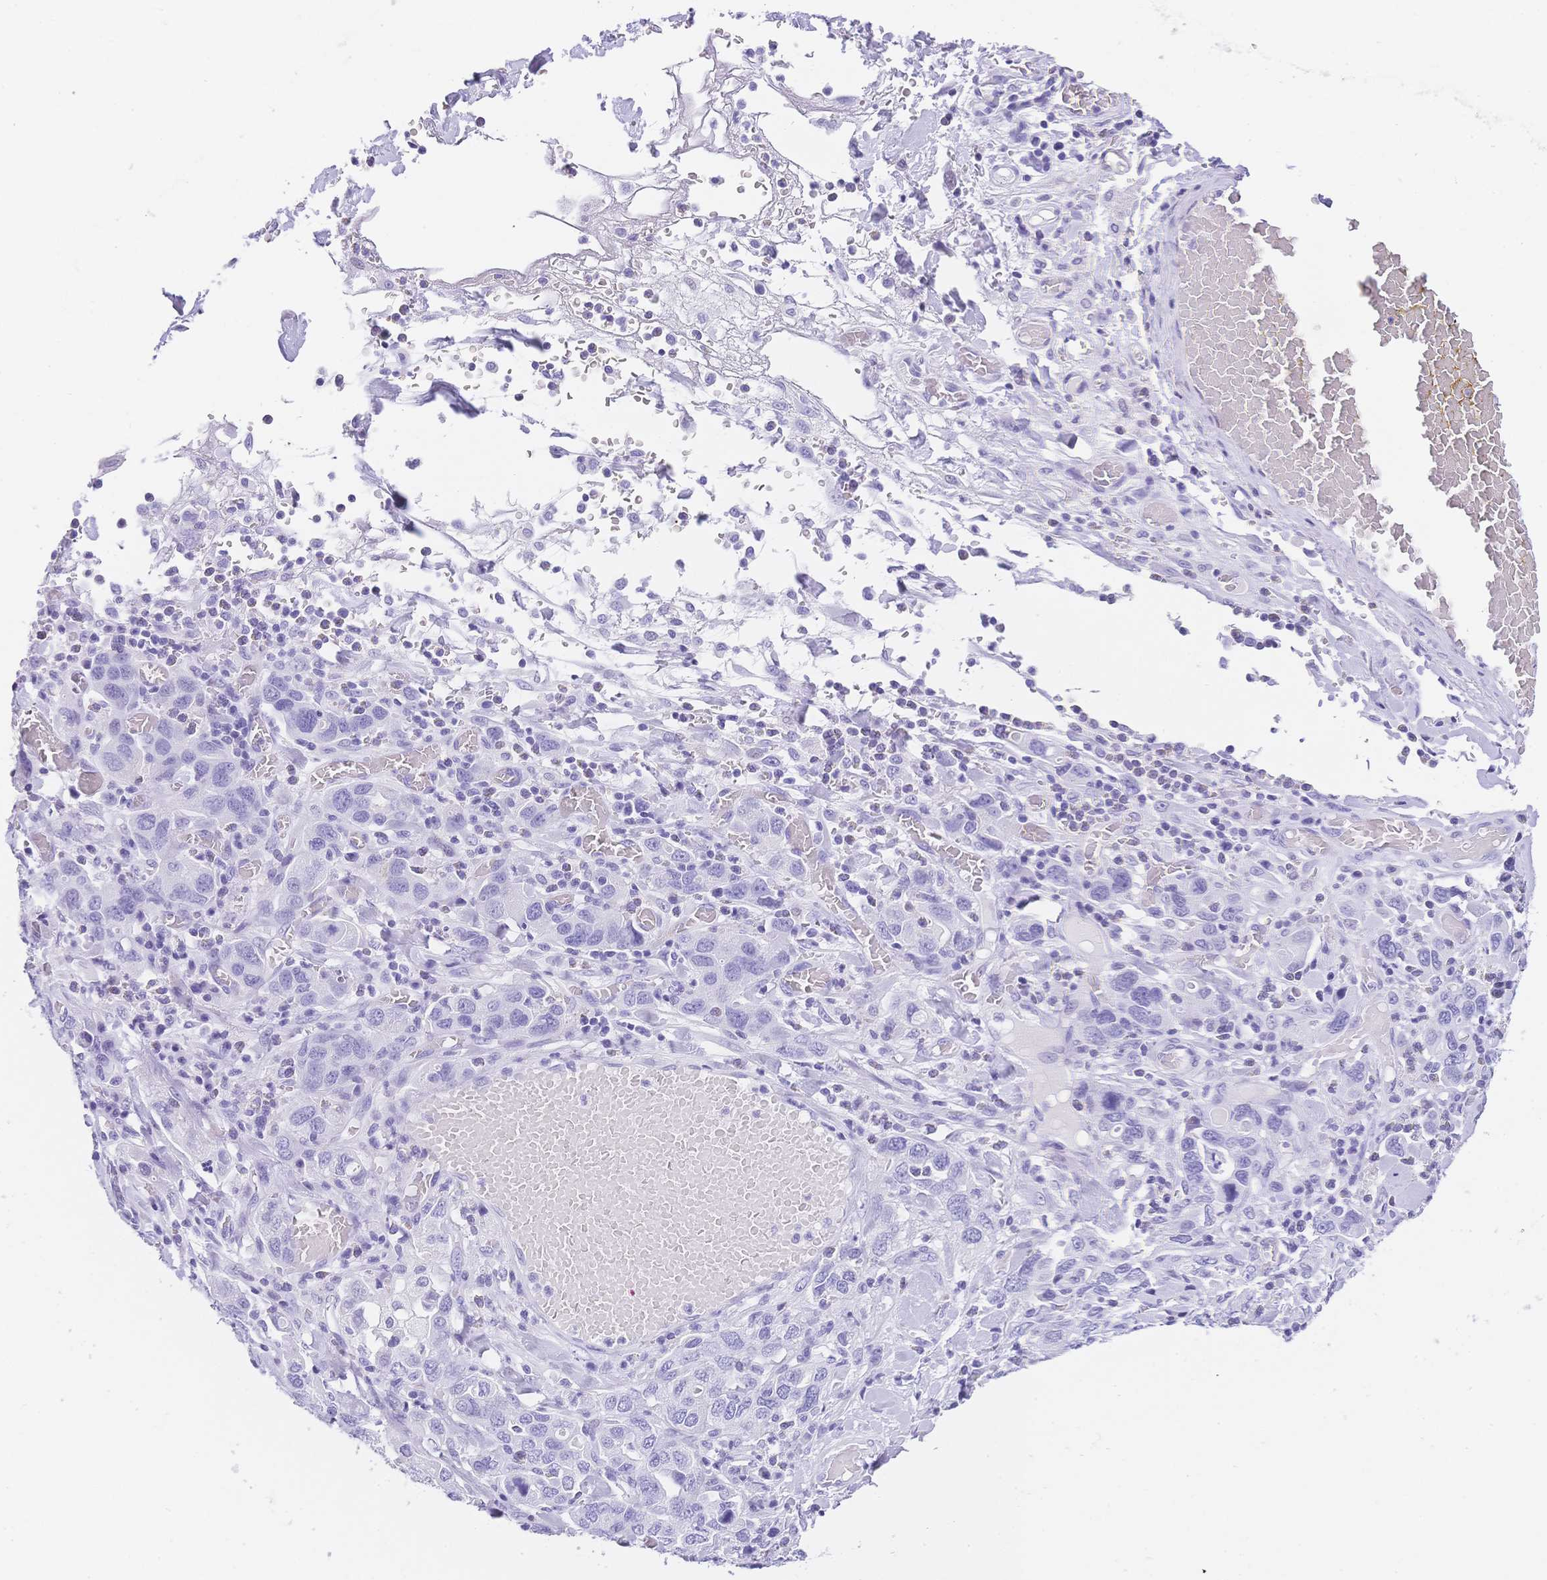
{"staining": {"intensity": "negative", "quantity": "none", "location": "none"}, "tissue": "stomach cancer", "cell_type": "Tumor cells", "image_type": "cancer", "snomed": [{"axis": "morphology", "description": "Adenocarcinoma, NOS"}, {"axis": "topography", "description": "Stomach, upper"}, {"axis": "topography", "description": "Stomach"}], "caption": "Stomach cancer (adenocarcinoma) stained for a protein using IHC reveals no expression tumor cells.", "gene": "MUC21", "patient": {"sex": "male", "age": 62}}